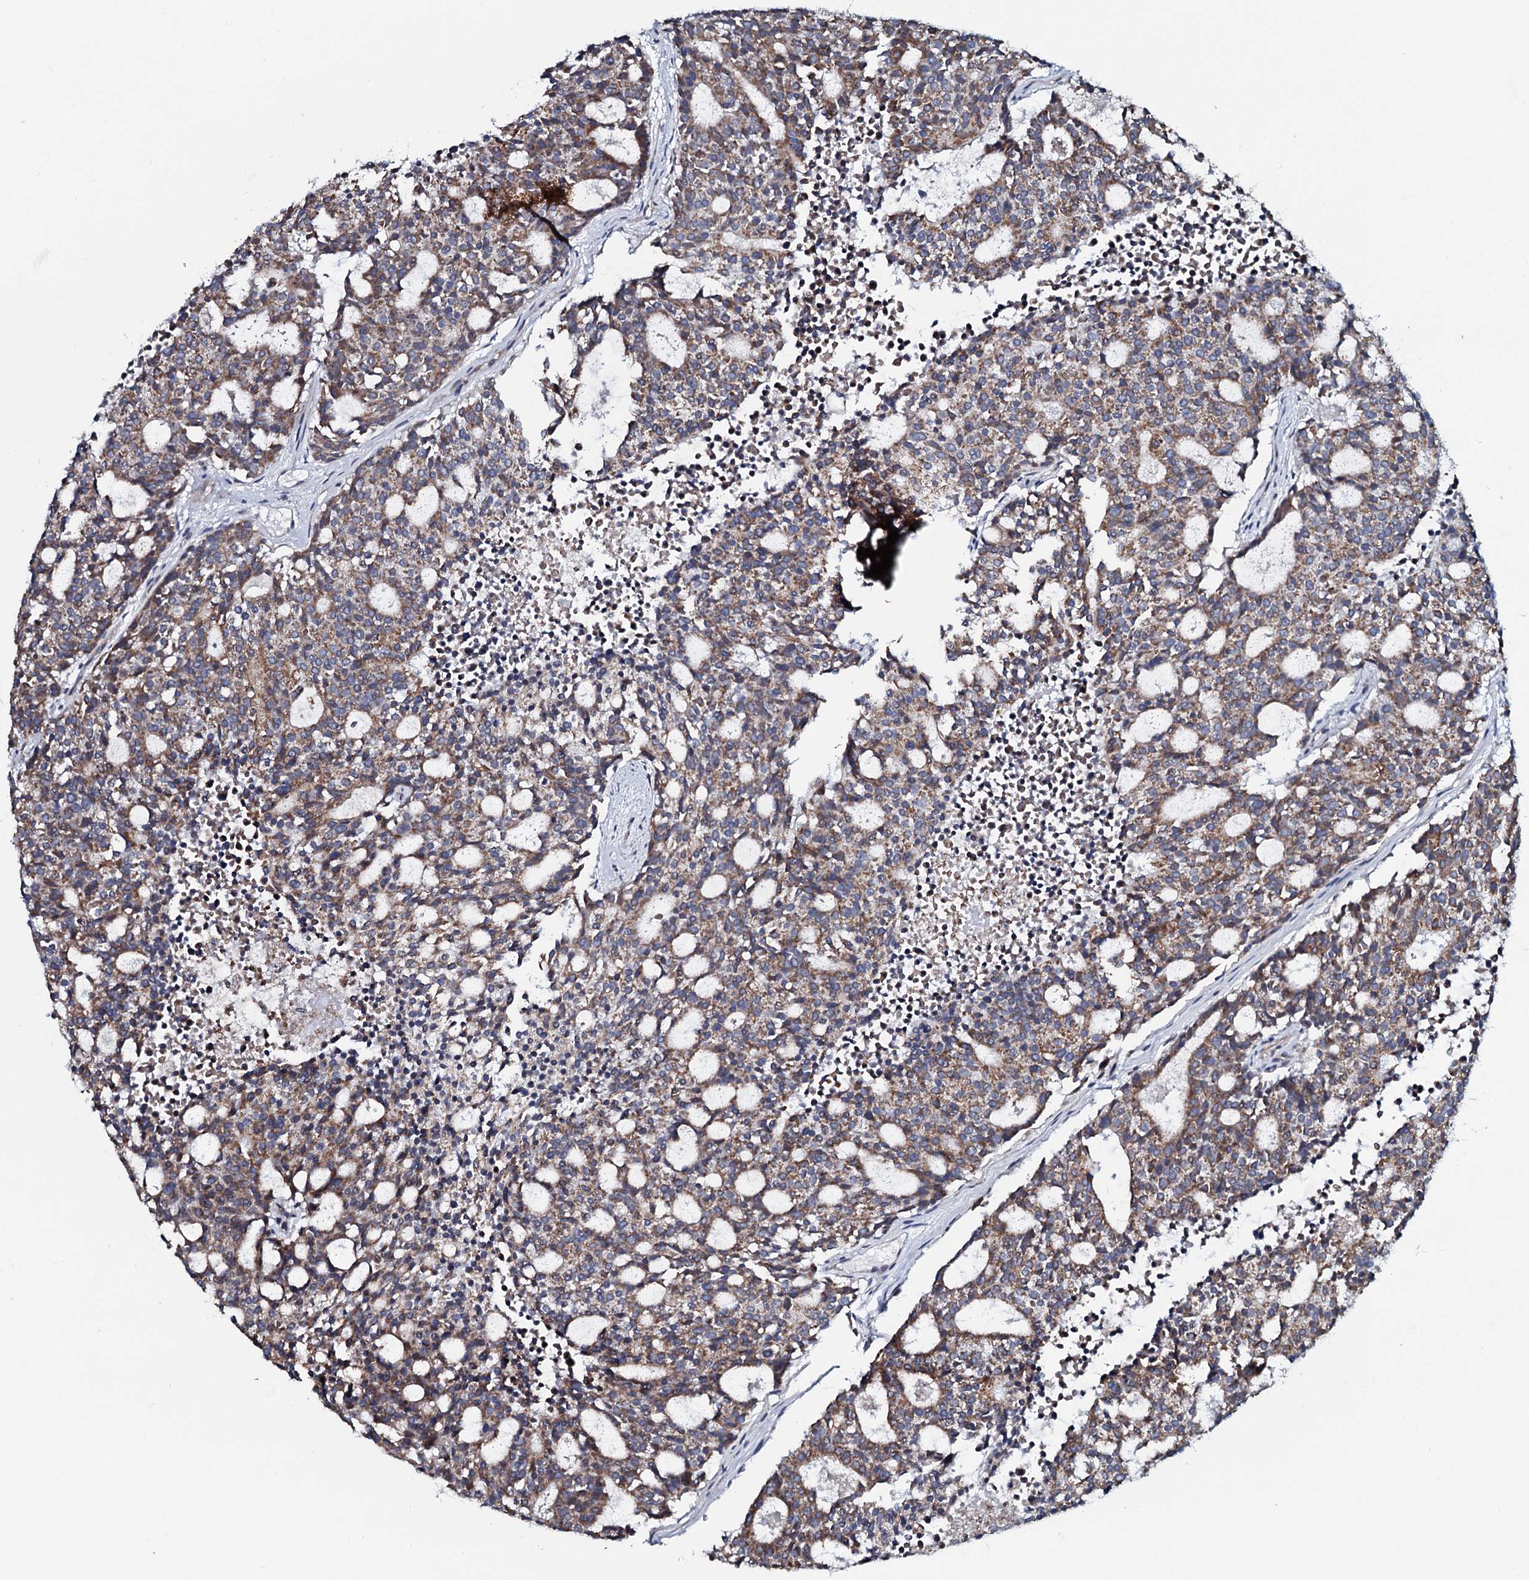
{"staining": {"intensity": "moderate", "quantity": ">75%", "location": "cytoplasmic/membranous"}, "tissue": "carcinoid", "cell_type": "Tumor cells", "image_type": "cancer", "snomed": [{"axis": "morphology", "description": "Carcinoid, malignant, NOS"}, {"axis": "topography", "description": "Pancreas"}], "caption": "DAB immunohistochemical staining of human malignant carcinoid exhibits moderate cytoplasmic/membranous protein positivity in about >75% of tumor cells.", "gene": "KCTD4", "patient": {"sex": "female", "age": 54}}